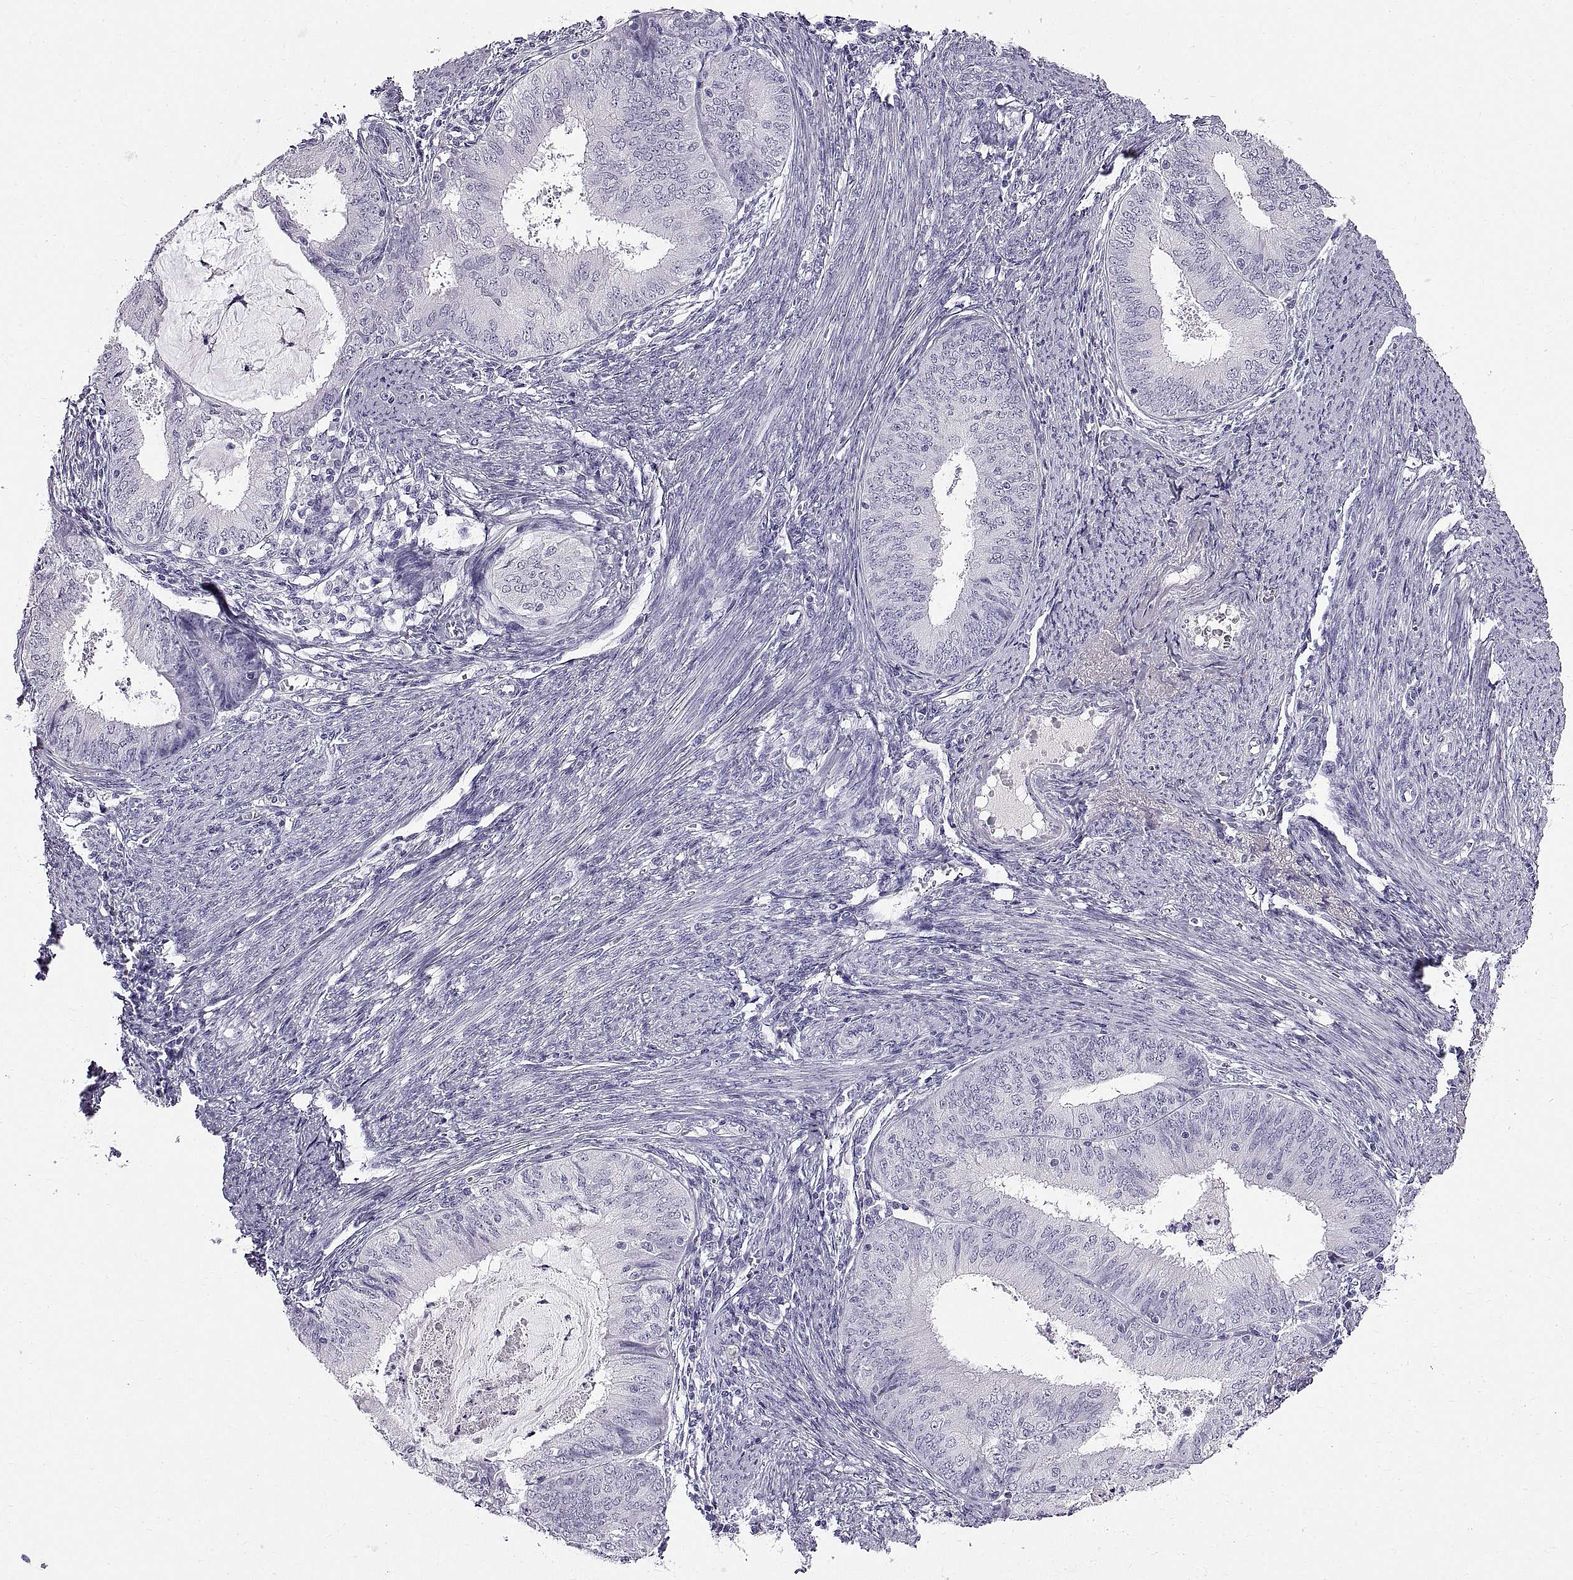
{"staining": {"intensity": "negative", "quantity": "none", "location": "none"}, "tissue": "endometrial cancer", "cell_type": "Tumor cells", "image_type": "cancer", "snomed": [{"axis": "morphology", "description": "Adenocarcinoma, NOS"}, {"axis": "topography", "description": "Endometrium"}], "caption": "This is an IHC micrograph of endometrial cancer (adenocarcinoma). There is no staining in tumor cells.", "gene": "WFDC8", "patient": {"sex": "female", "age": 57}}